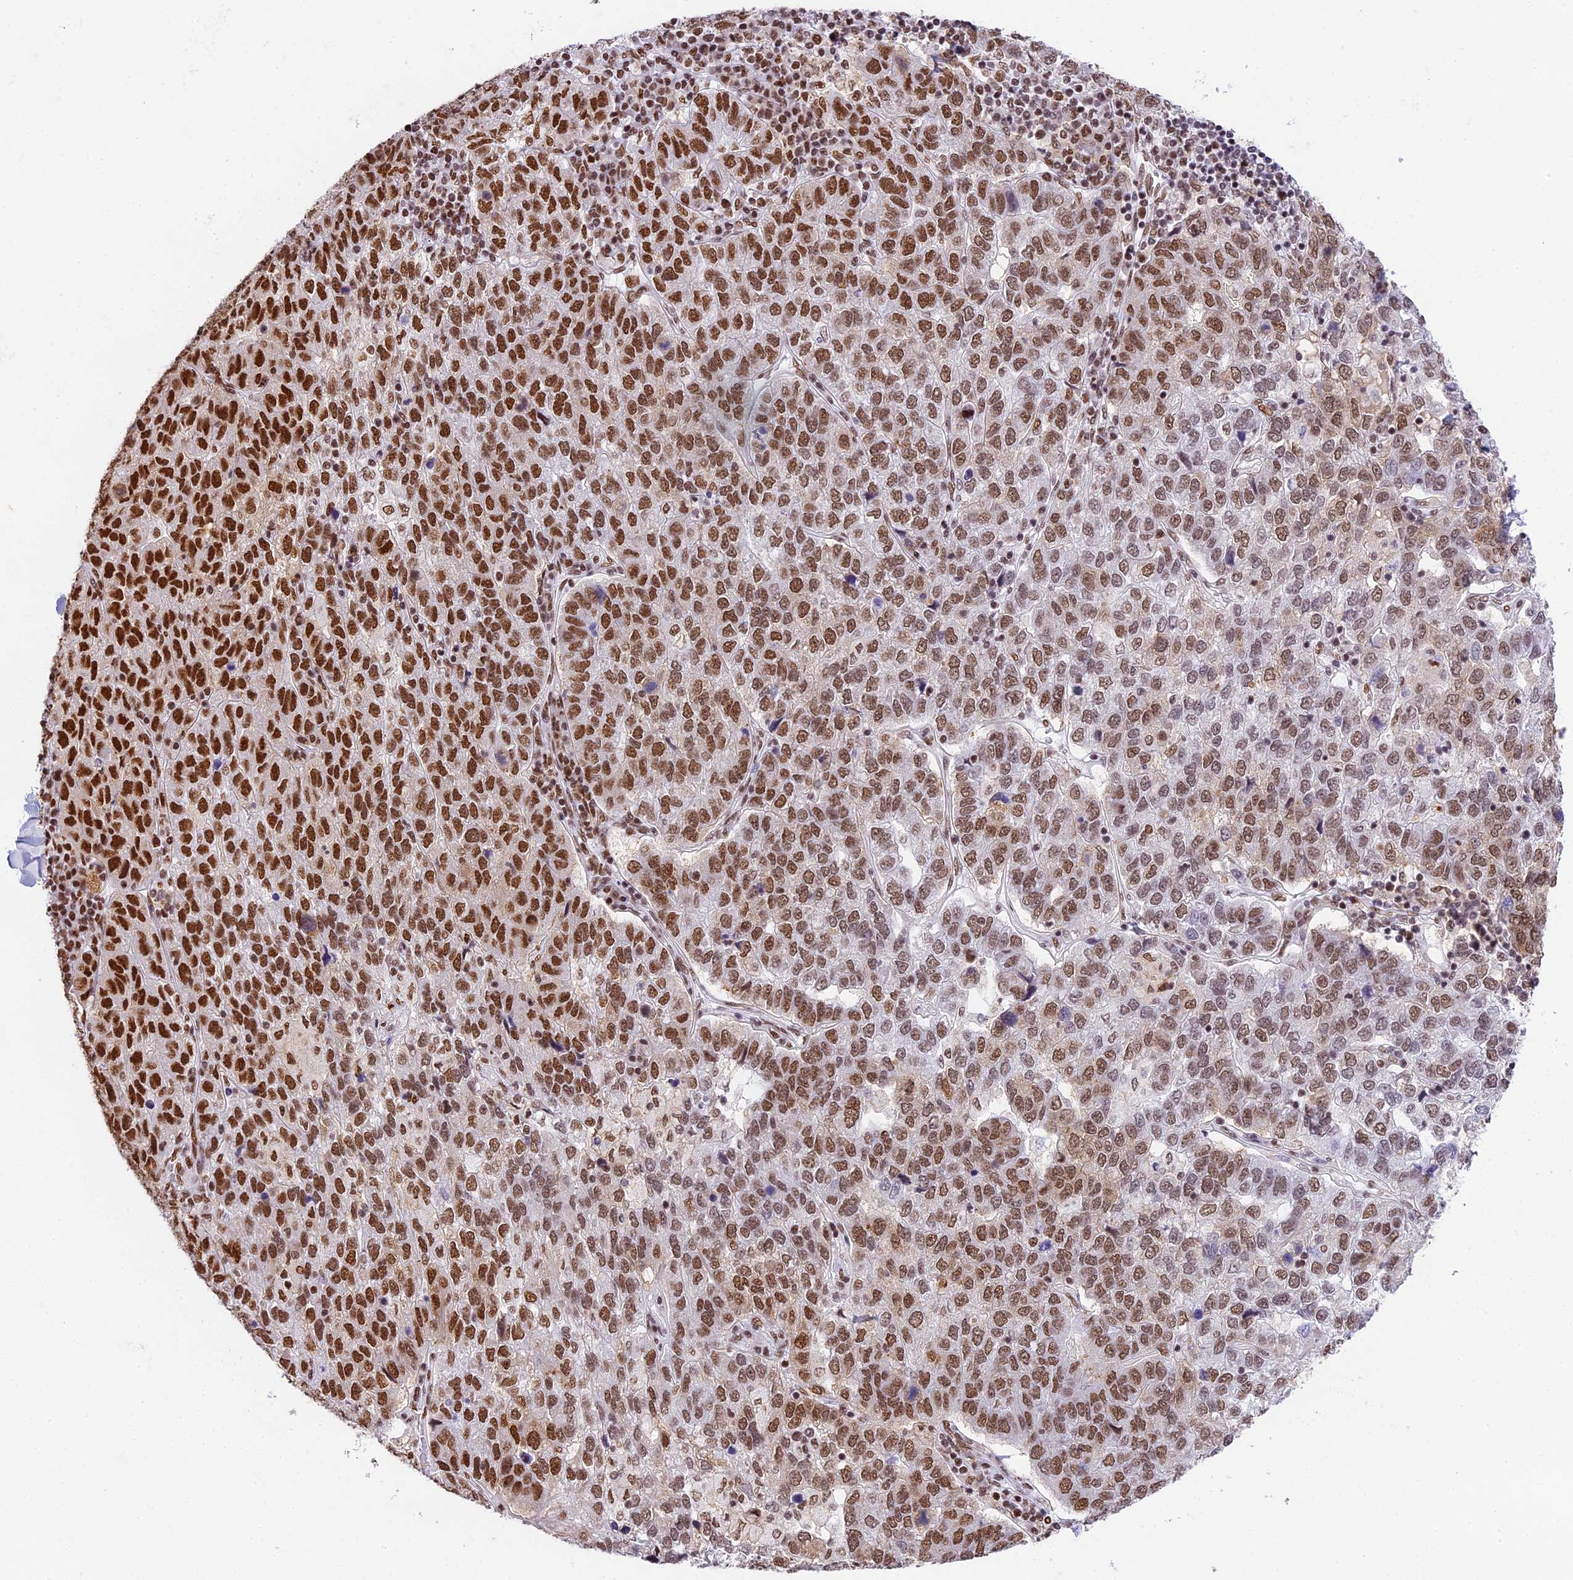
{"staining": {"intensity": "strong", "quantity": ">75%", "location": "nuclear"}, "tissue": "pancreatic cancer", "cell_type": "Tumor cells", "image_type": "cancer", "snomed": [{"axis": "morphology", "description": "Adenocarcinoma, NOS"}, {"axis": "topography", "description": "Pancreas"}], "caption": "This is an image of immunohistochemistry staining of pancreatic cancer (adenocarcinoma), which shows strong expression in the nuclear of tumor cells.", "gene": "SBNO1", "patient": {"sex": "female", "age": 61}}